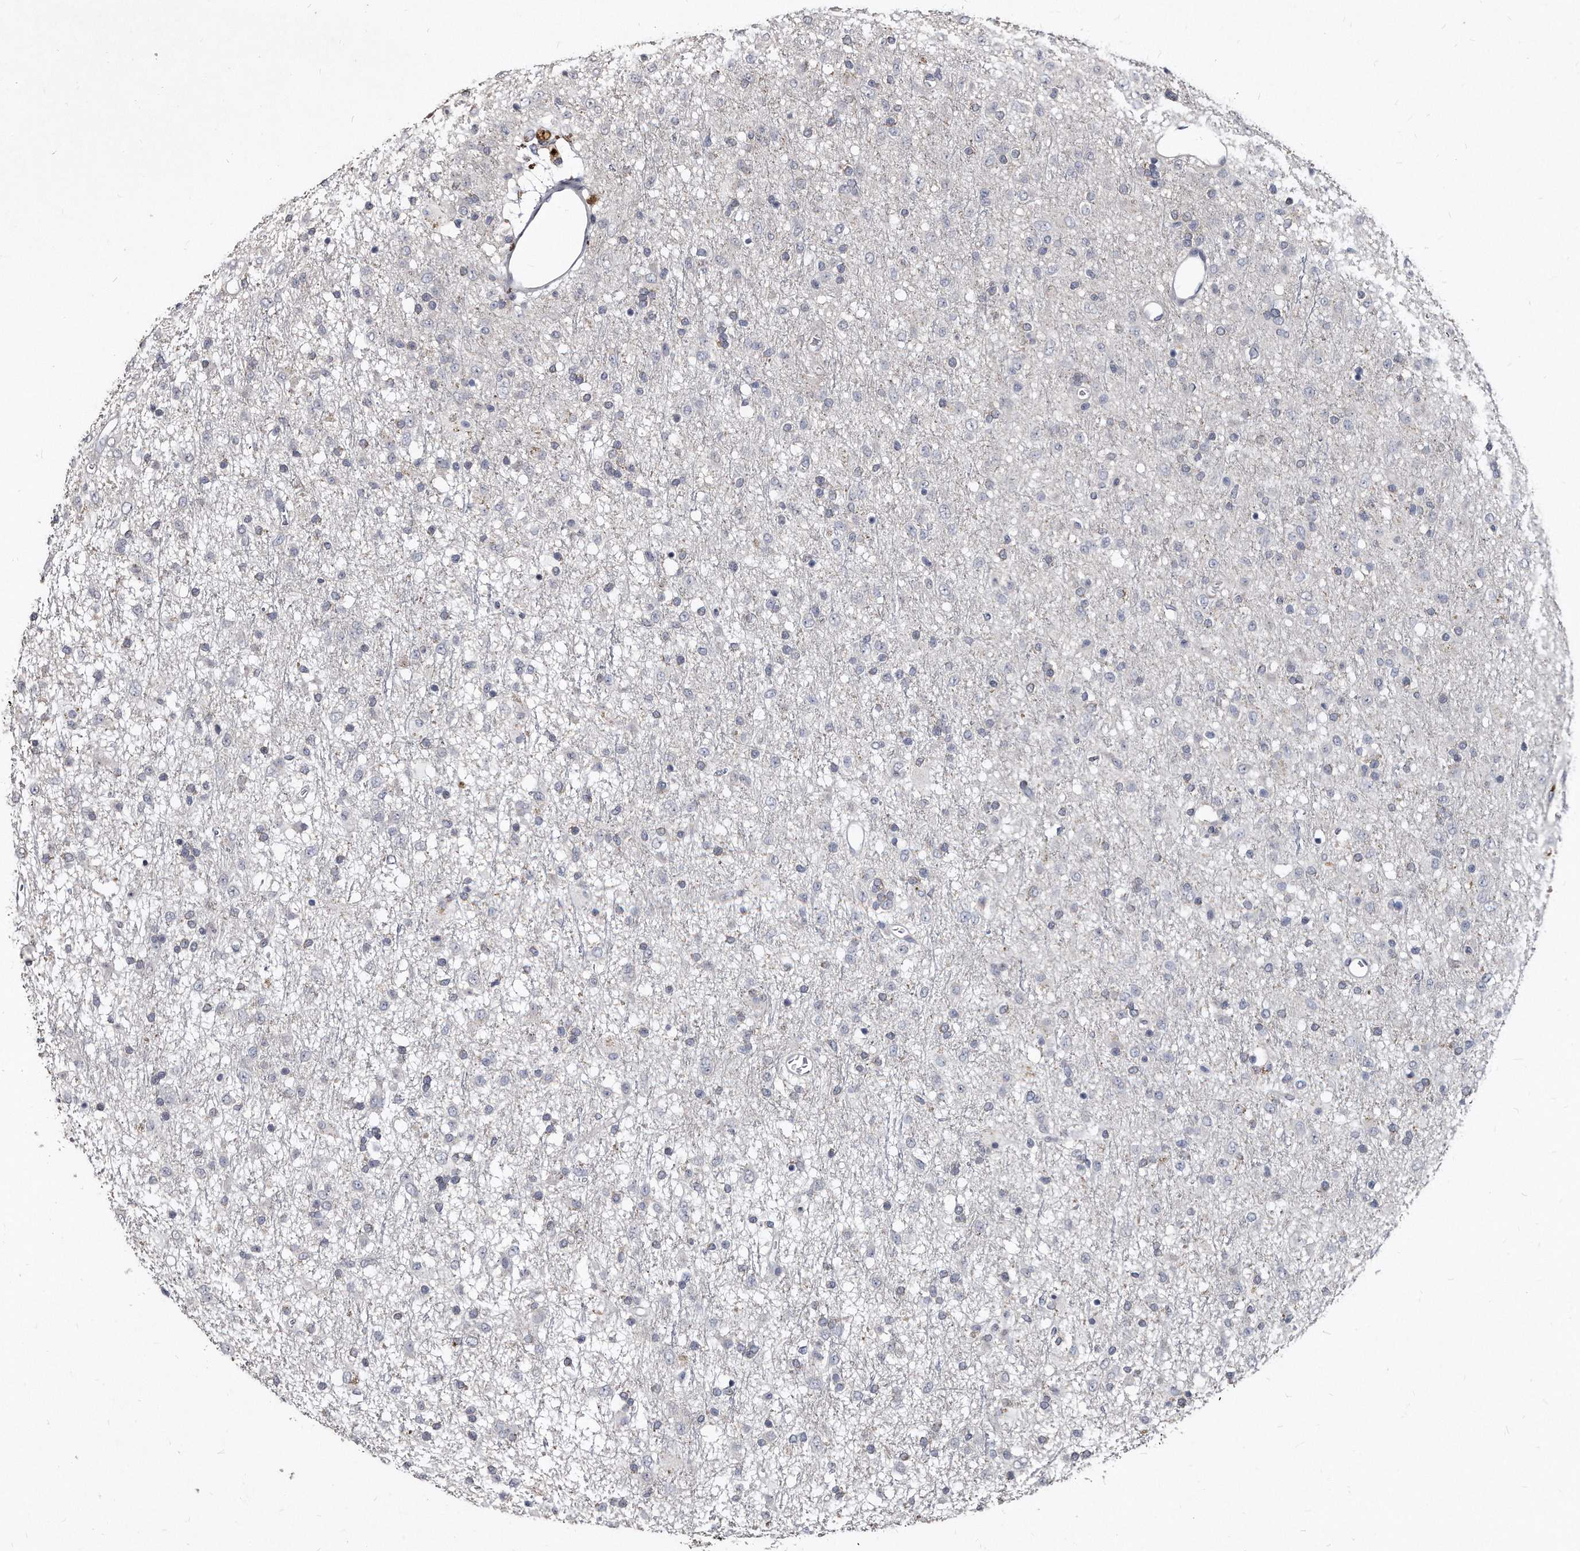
{"staining": {"intensity": "negative", "quantity": "none", "location": "none"}, "tissue": "glioma", "cell_type": "Tumor cells", "image_type": "cancer", "snomed": [{"axis": "morphology", "description": "Glioma, malignant, Low grade"}, {"axis": "topography", "description": "Brain"}], "caption": "Tumor cells show no significant staining in glioma.", "gene": "KLHDC3", "patient": {"sex": "male", "age": 65}}